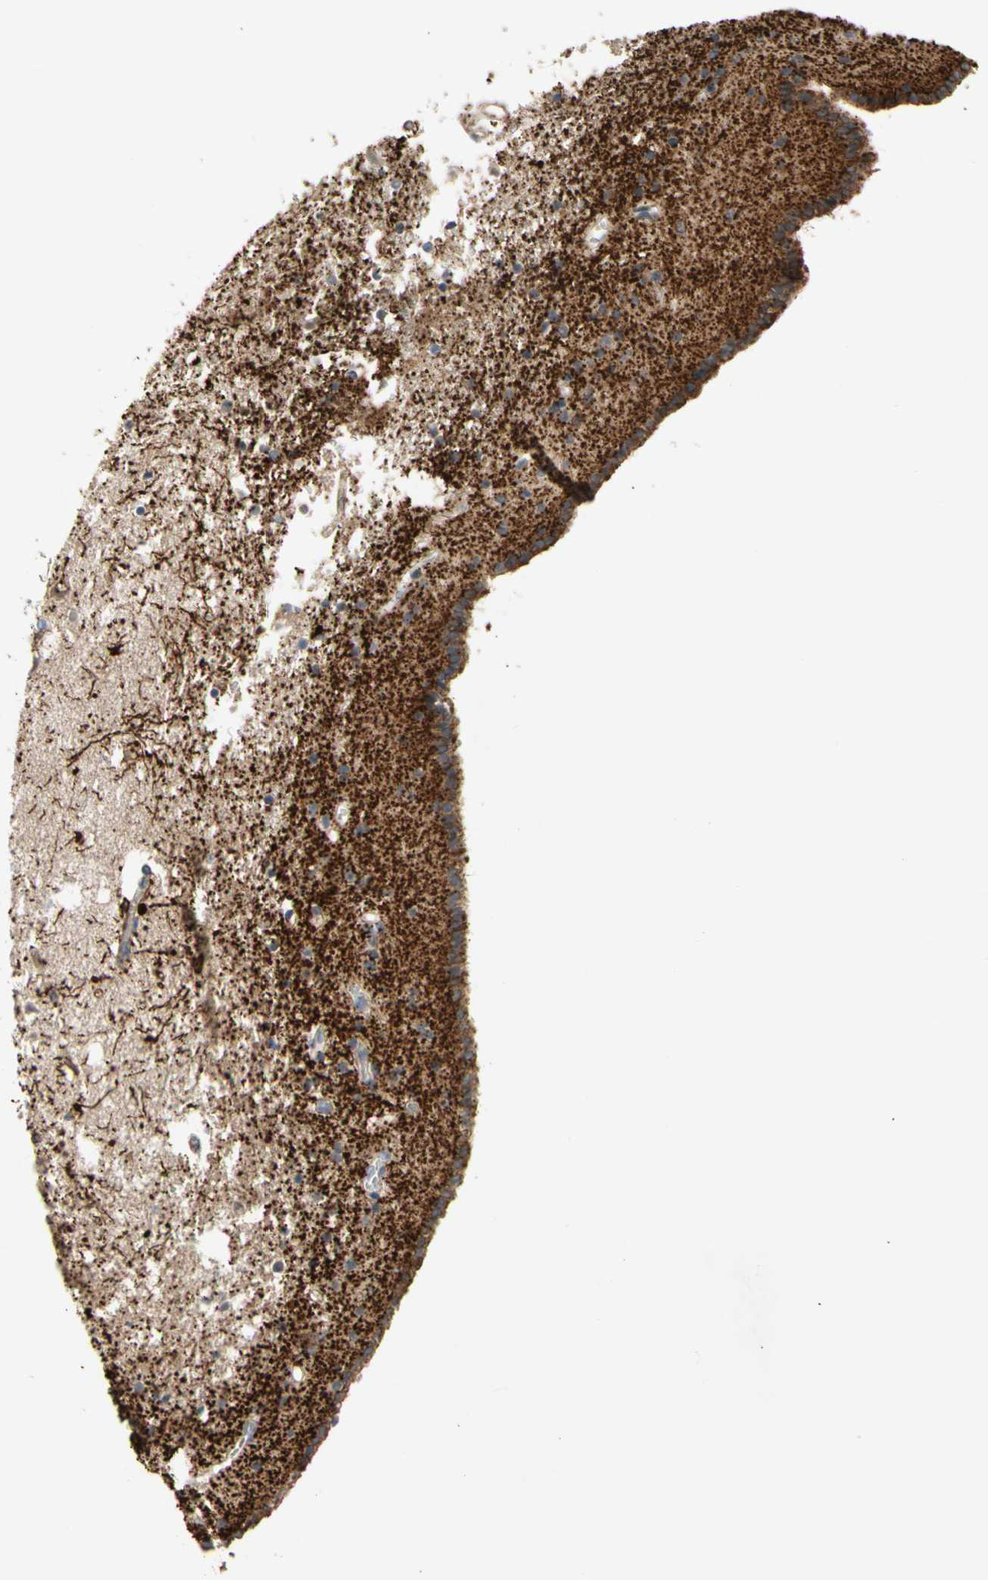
{"staining": {"intensity": "moderate", "quantity": "<25%", "location": "cytoplasmic/membranous"}, "tissue": "caudate", "cell_type": "Glial cells", "image_type": "normal", "snomed": [{"axis": "morphology", "description": "Normal tissue, NOS"}, {"axis": "topography", "description": "Lateral ventricle wall"}], "caption": "This micrograph shows unremarkable caudate stained with immunohistochemistry to label a protein in brown. The cytoplasmic/membranous of glial cells show moderate positivity for the protein. Nuclei are counter-stained blue.", "gene": "GALNT5", "patient": {"sex": "male", "age": 45}}